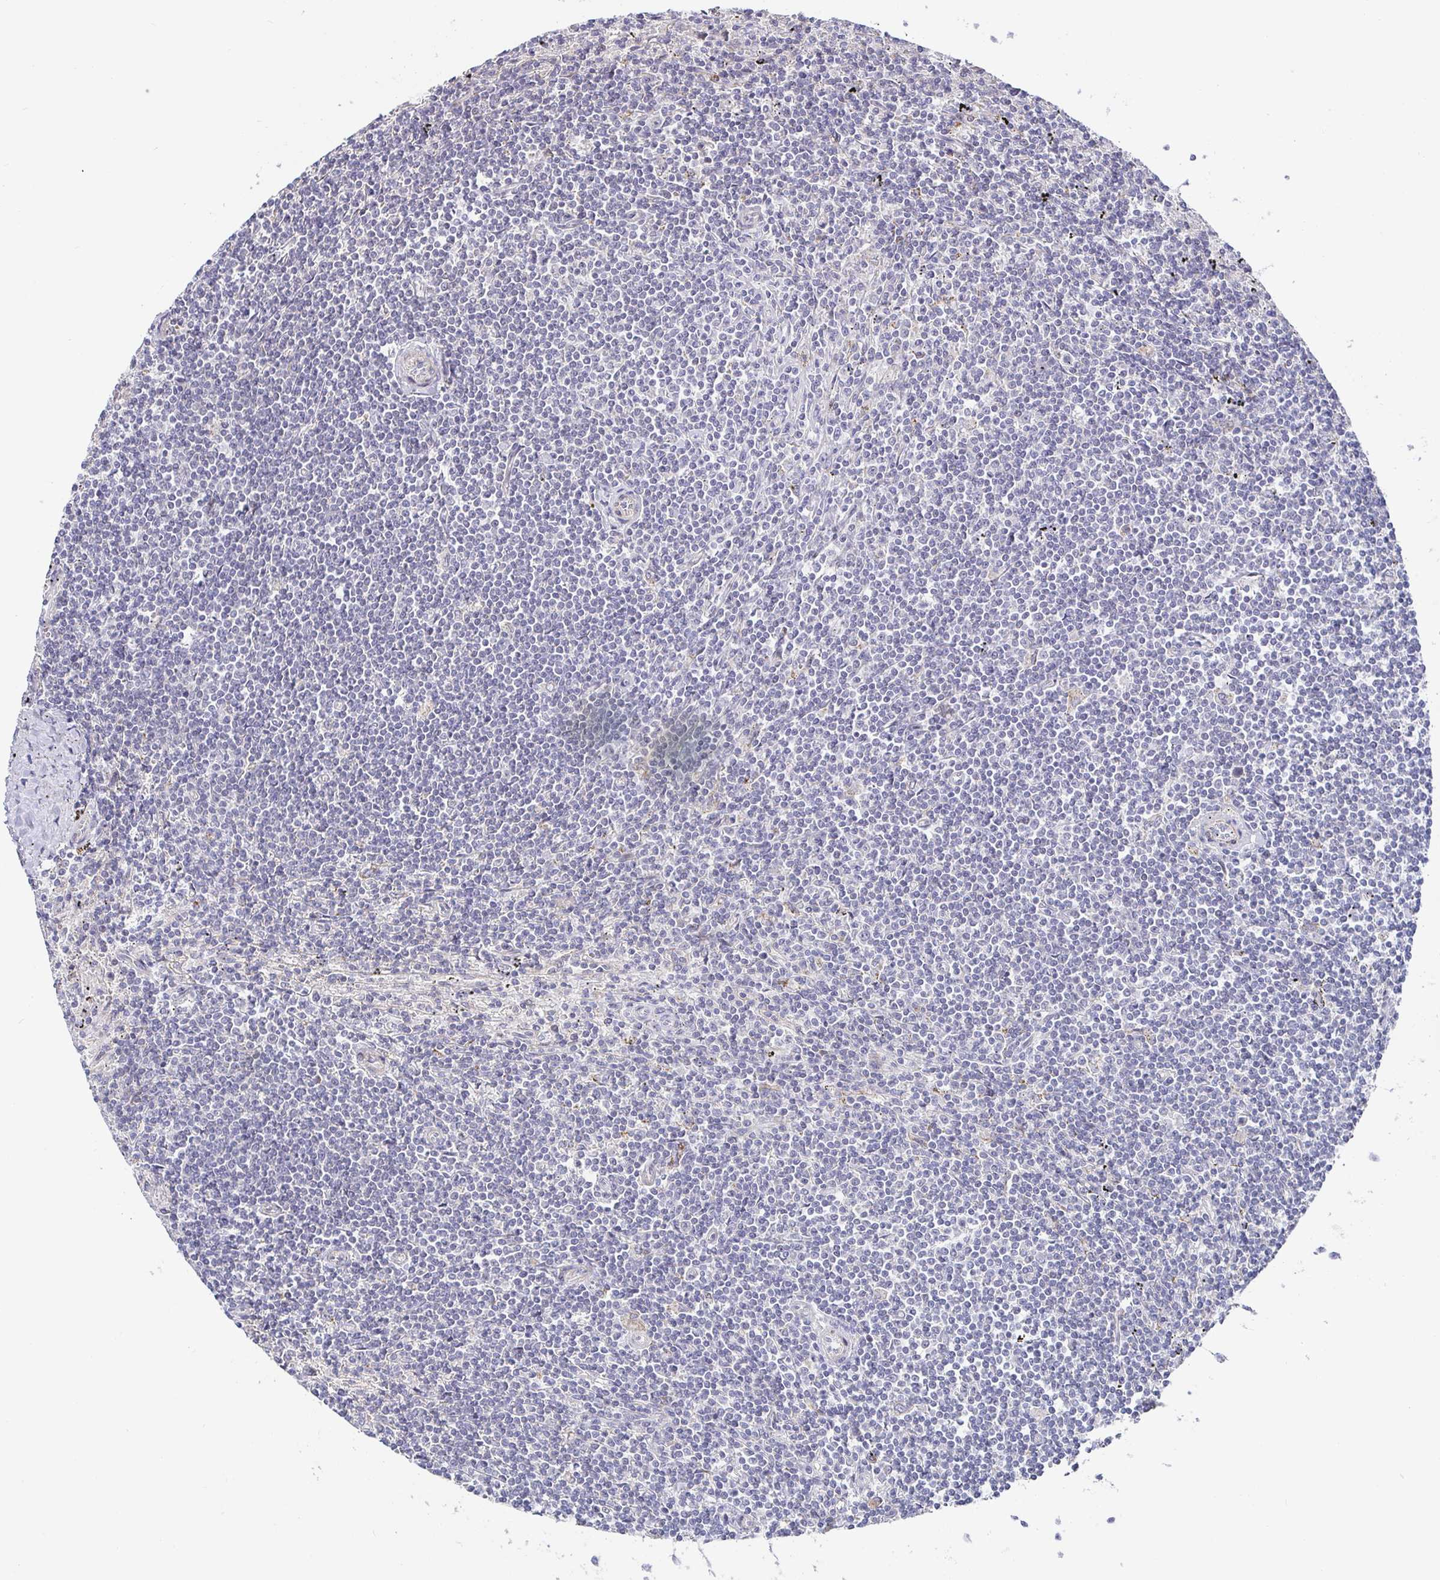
{"staining": {"intensity": "negative", "quantity": "none", "location": "none"}, "tissue": "lymphoma", "cell_type": "Tumor cells", "image_type": "cancer", "snomed": [{"axis": "morphology", "description": "Malignant lymphoma, non-Hodgkin's type, Low grade"}, {"axis": "topography", "description": "Spleen"}], "caption": "Tumor cells show no significant expression in lymphoma. (DAB immunohistochemistry (IHC) with hematoxylin counter stain).", "gene": "CIT", "patient": {"sex": "male", "age": 76}}